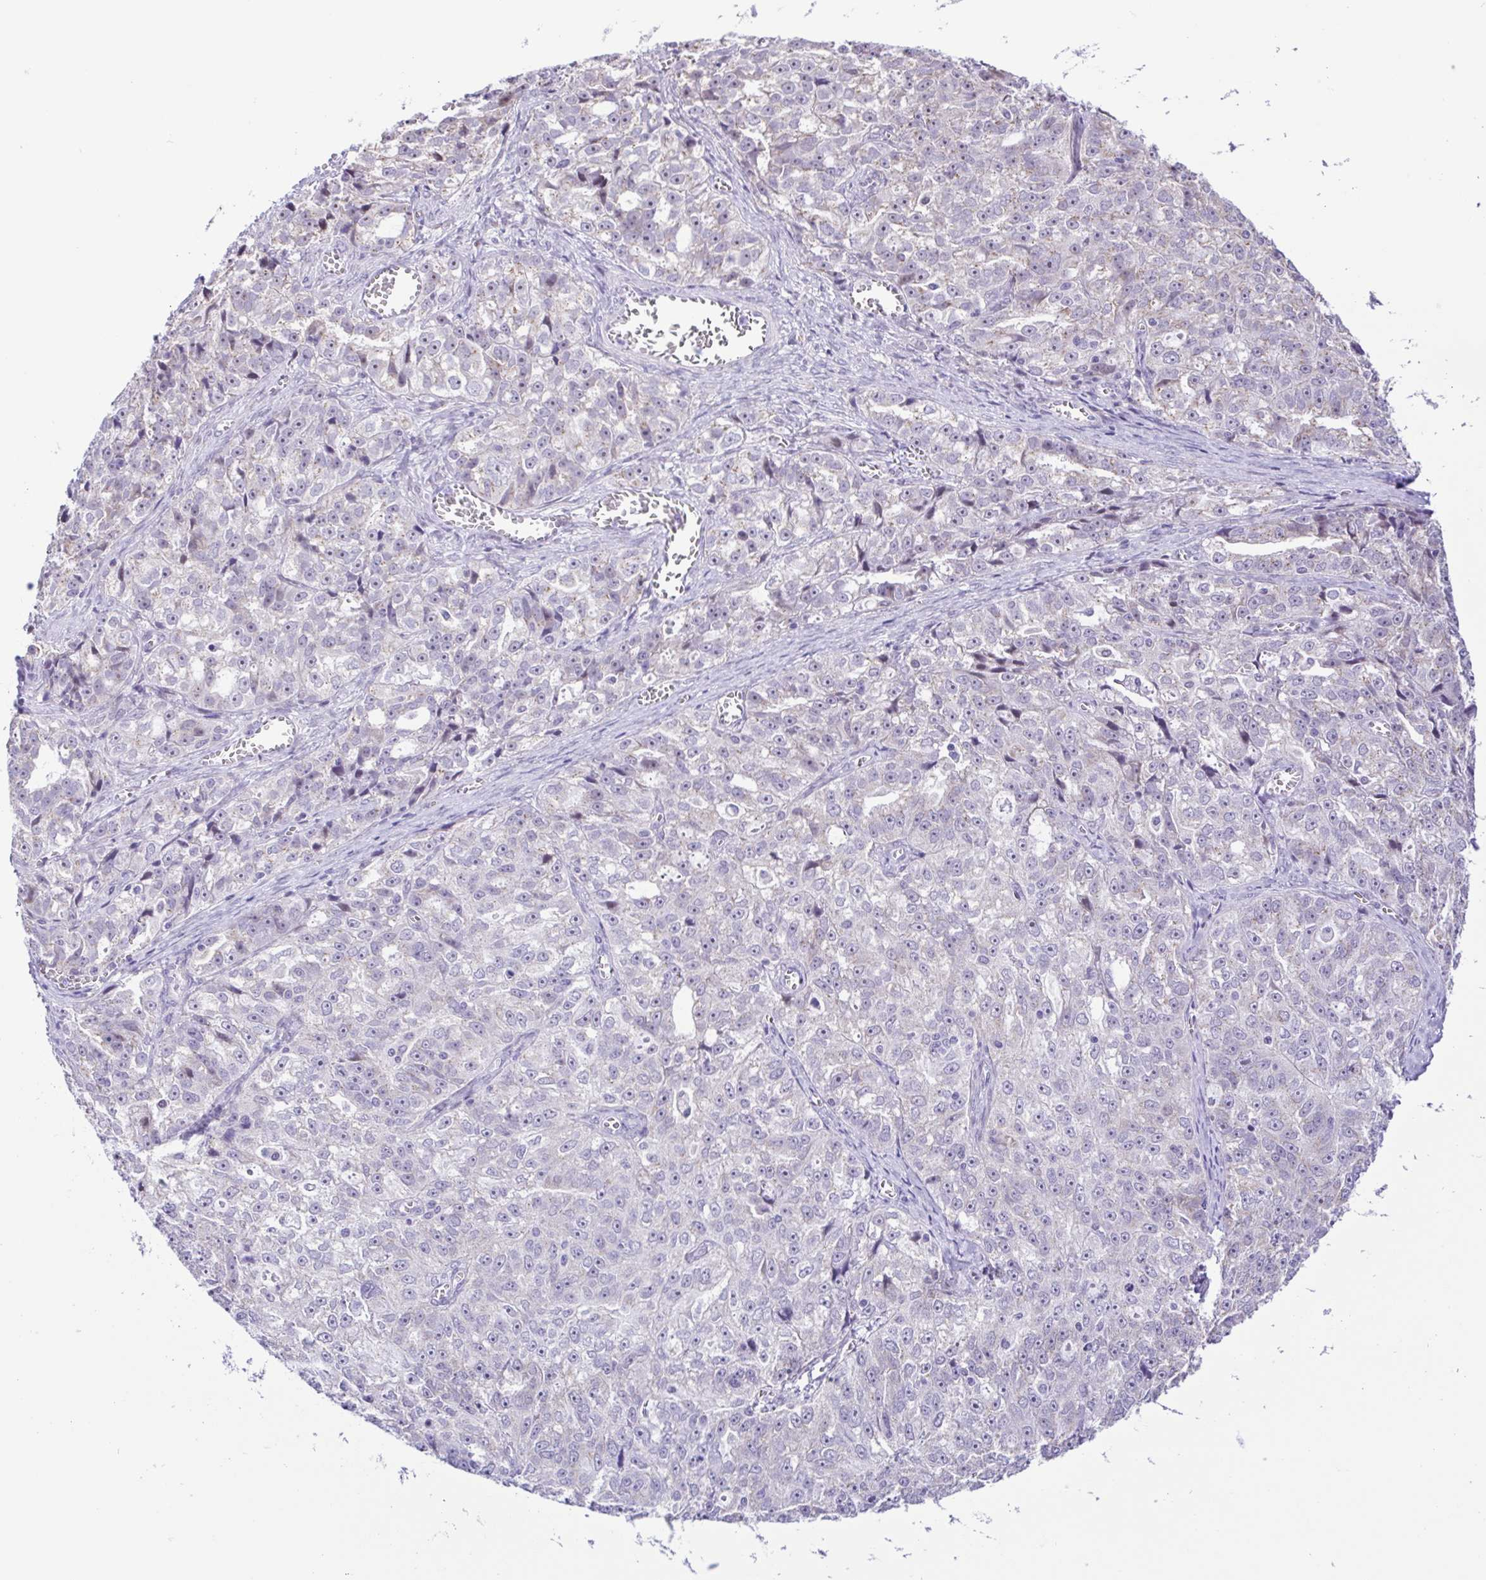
{"staining": {"intensity": "negative", "quantity": "none", "location": "none"}, "tissue": "ovarian cancer", "cell_type": "Tumor cells", "image_type": "cancer", "snomed": [{"axis": "morphology", "description": "Cystadenocarcinoma, serous, NOS"}, {"axis": "topography", "description": "Ovary"}], "caption": "The IHC image has no significant staining in tumor cells of ovarian cancer (serous cystadenocarcinoma) tissue.", "gene": "TGM3", "patient": {"sex": "female", "age": 51}}